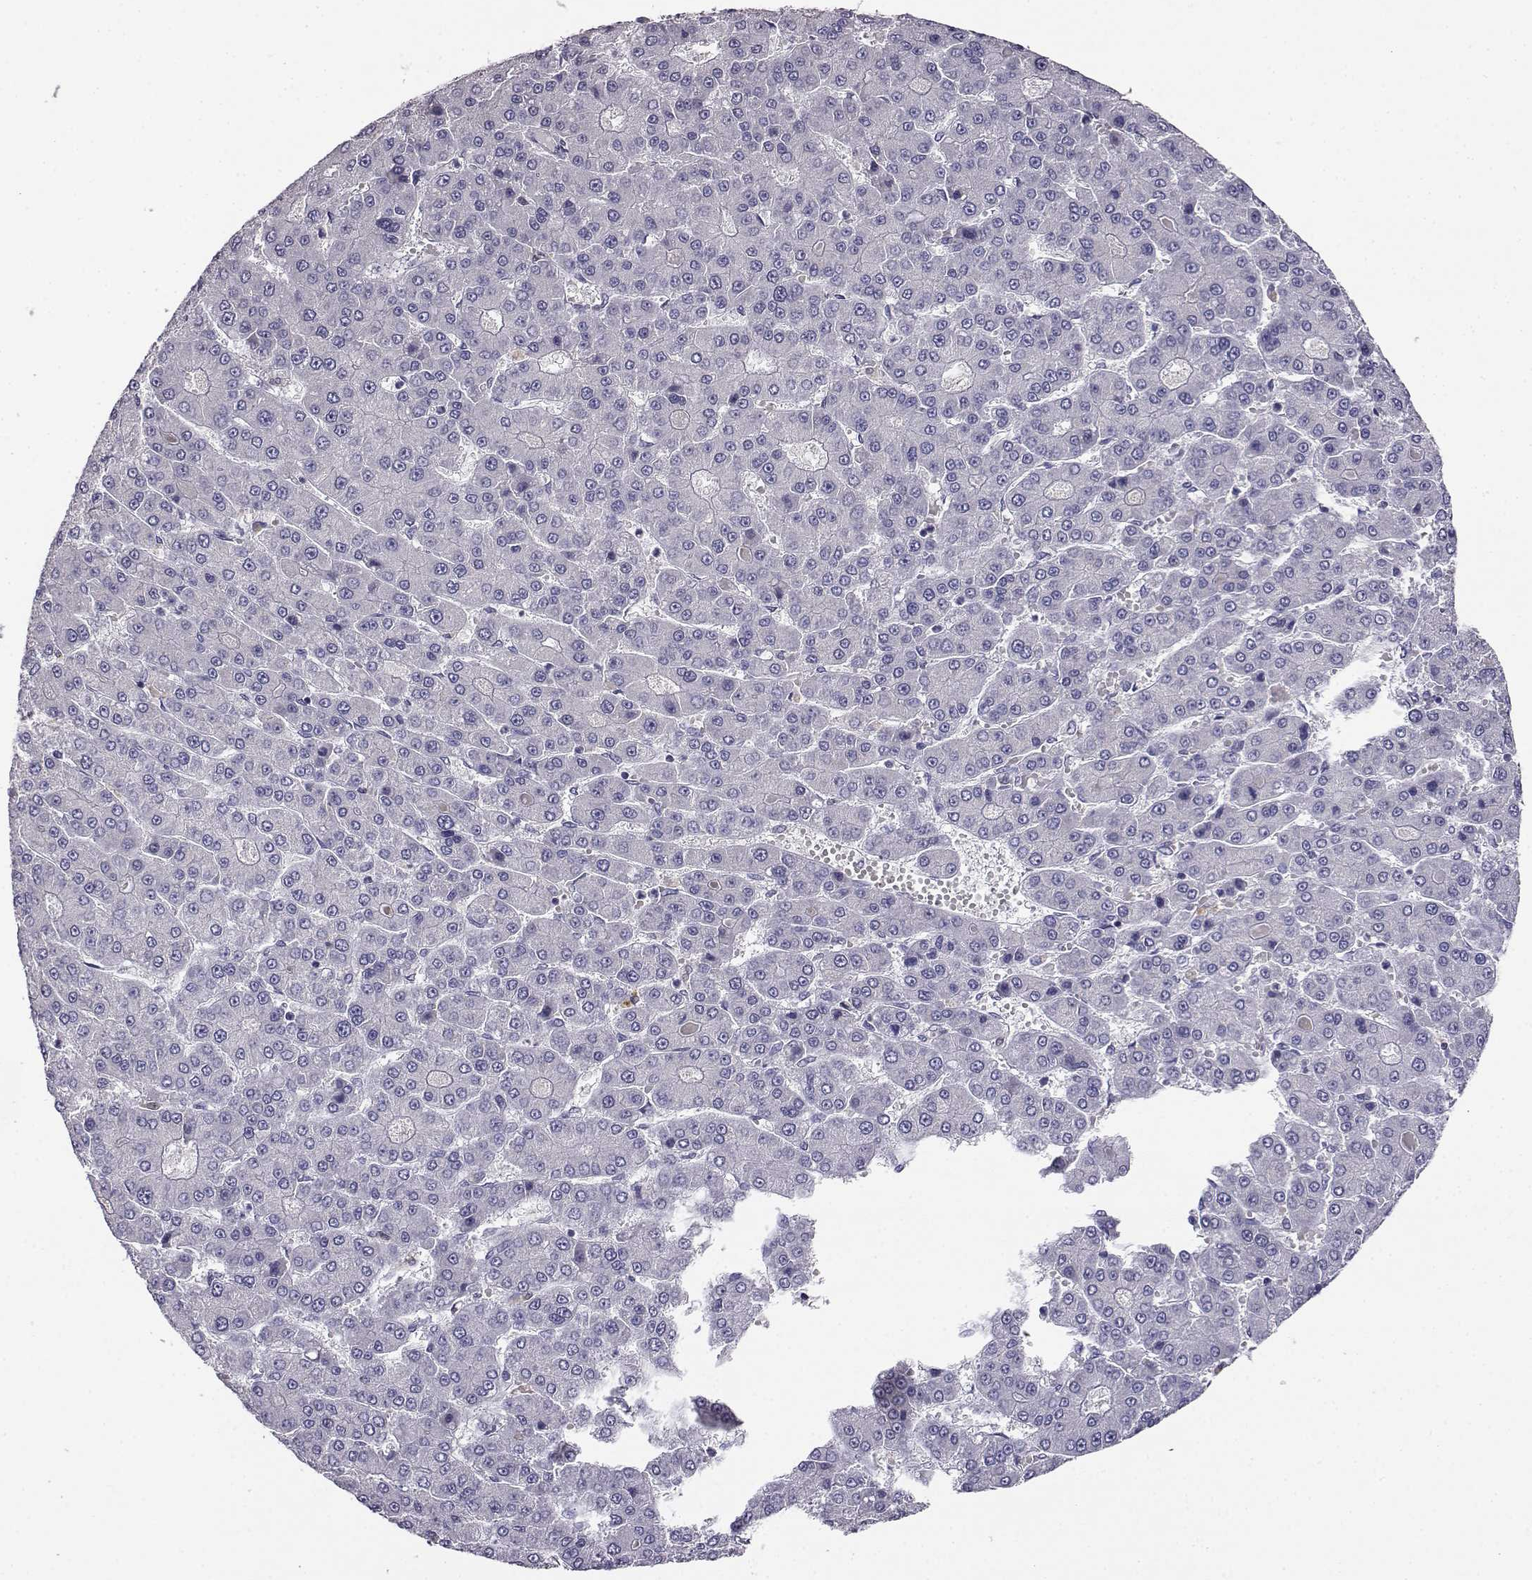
{"staining": {"intensity": "negative", "quantity": "none", "location": "none"}, "tissue": "liver cancer", "cell_type": "Tumor cells", "image_type": "cancer", "snomed": [{"axis": "morphology", "description": "Carcinoma, Hepatocellular, NOS"}, {"axis": "topography", "description": "Liver"}], "caption": "IHC of human liver cancer (hepatocellular carcinoma) displays no staining in tumor cells.", "gene": "AKR1B1", "patient": {"sex": "male", "age": 70}}